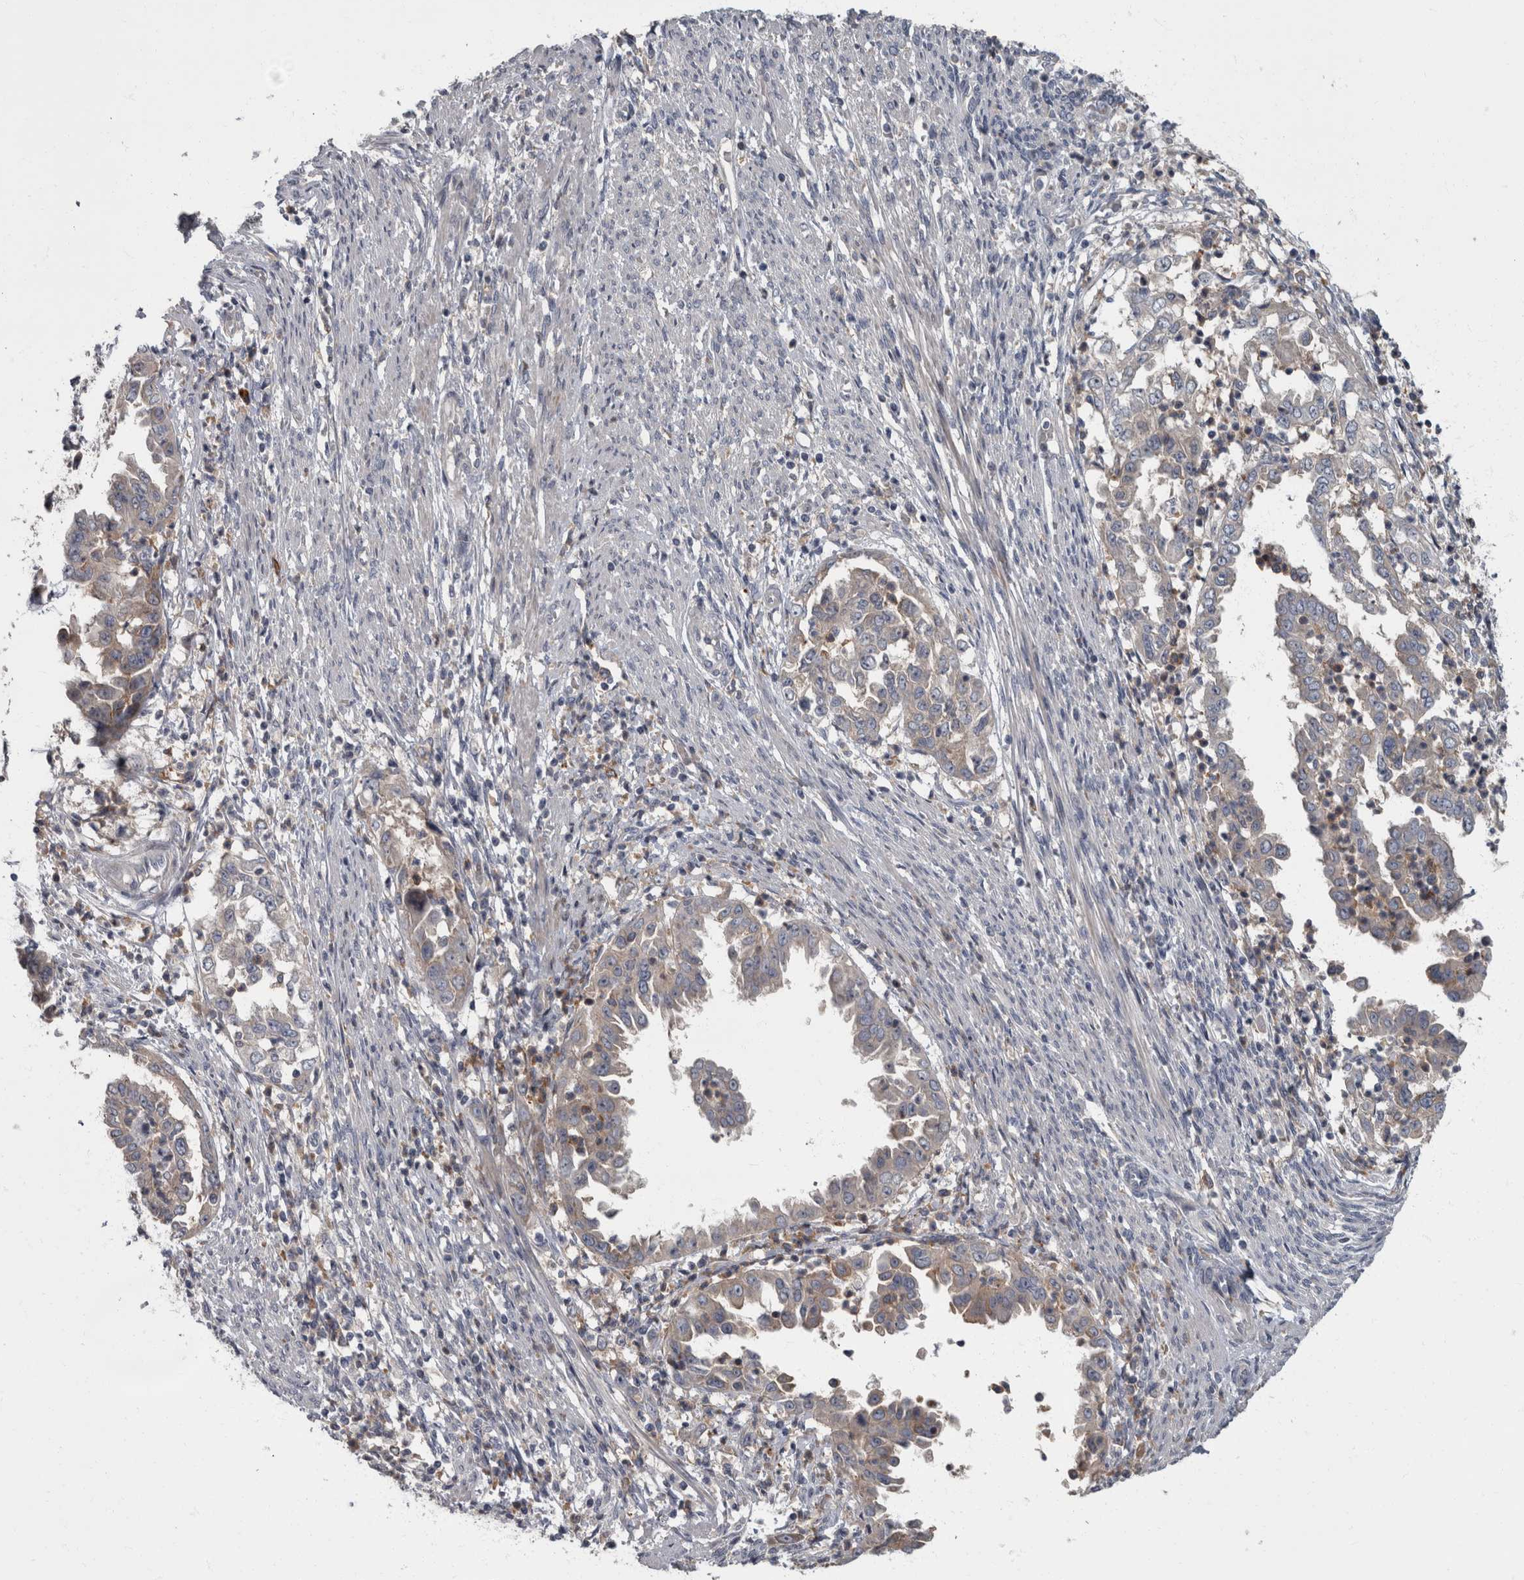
{"staining": {"intensity": "moderate", "quantity": "<25%", "location": "cytoplasmic/membranous"}, "tissue": "endometrial cancer", "cell_type": "Tumor cells", "image_type": "cancer", "snomed": [{"axis": "morphology", "description": "Adenocarcinoma, NOS"}, {"axis": "topography", "description": "Endometrium"}], "caption": "About <25% of tumor cells in adenocarcinoma (endometrial) show moderate cytoplasmic/membranous protein positivity as visualized by brown immunohistochemical staining.", "gene": "CDC42BPG", "patient": {"sex": "female", "age": 85}}